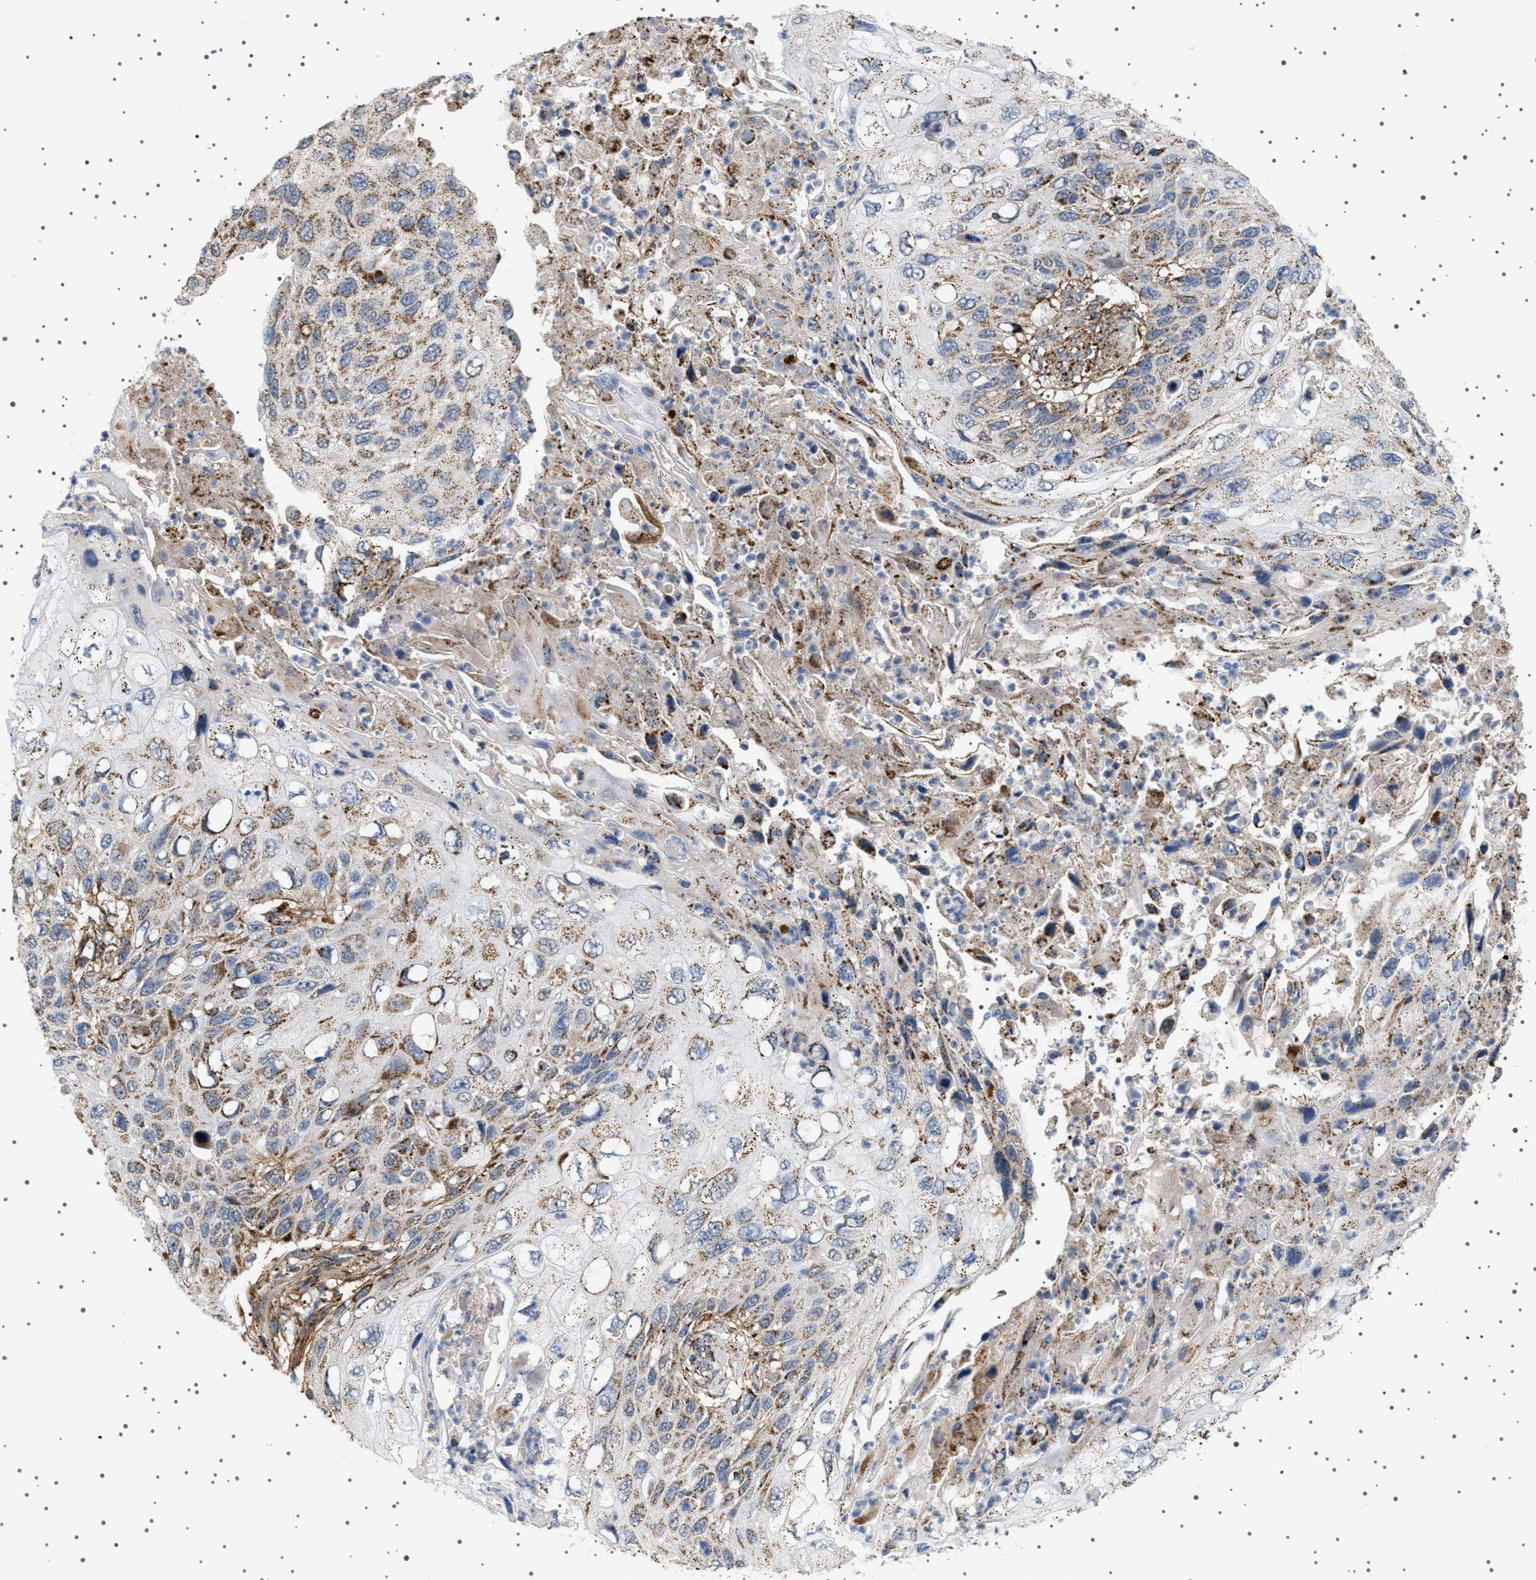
{"staining": {"intensity": "moderate", "quantity": "25%-75%", "location": "cytoplasmic/membranous"}, "tissue": "cervical cancer", "cell_type": "Tumor cells", "image_type": "cancer", "snomed": [{"axis": "morphology", "description": "Squamous cell carcinoma, NOS"}, {"axis": "topography", "description": "Cervix"}], "caption": "Protein analysis of squamous cell carcinoma (cervical) tissue displays moderate cytoplasmic/membranous staining in approximately 25%-75% of tumor cells. (brown staining indicates protein expression, while blue staining denotes nuclei).", "gene": "UBXN8", "patient": {"sex": "female", "age": 70}}